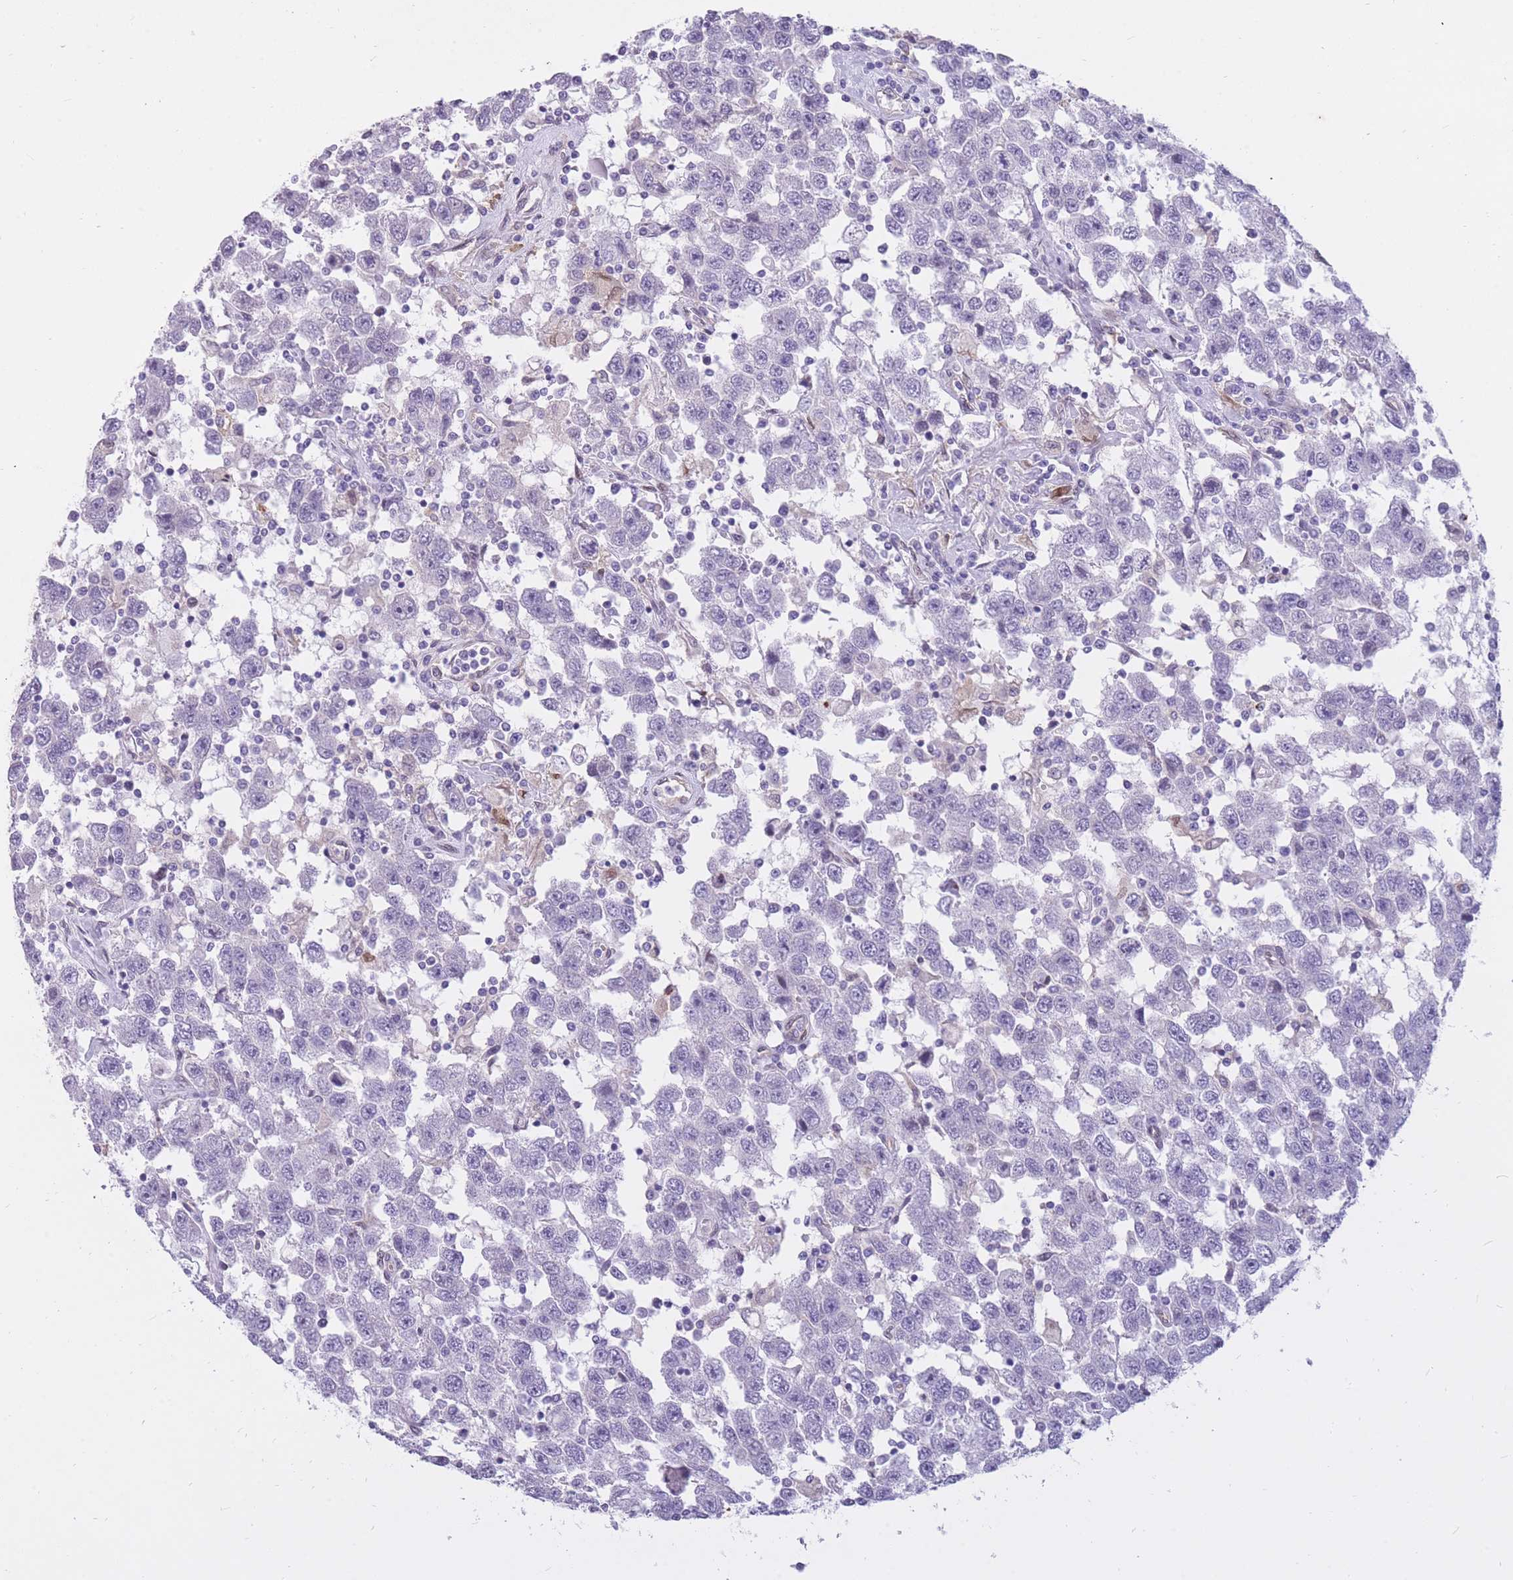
{"staining": {"intensity": "negative", "quantity": "none", "location": "none"}, "tissue": "testis cancer", "cell_type": "Tumor cells", "image_type": "cancer", "snomed": [{"axis": "morphology", "description": "Seminoma, NOS"}, {"axis": "topography", "description": "Testis"}], "caption": "Testis seminoma was stained to show a protein in brown. There is no significant positivity in tumor cells.", "gene": "HOOK2", "patient": {"sex": "male", "age": 41}}